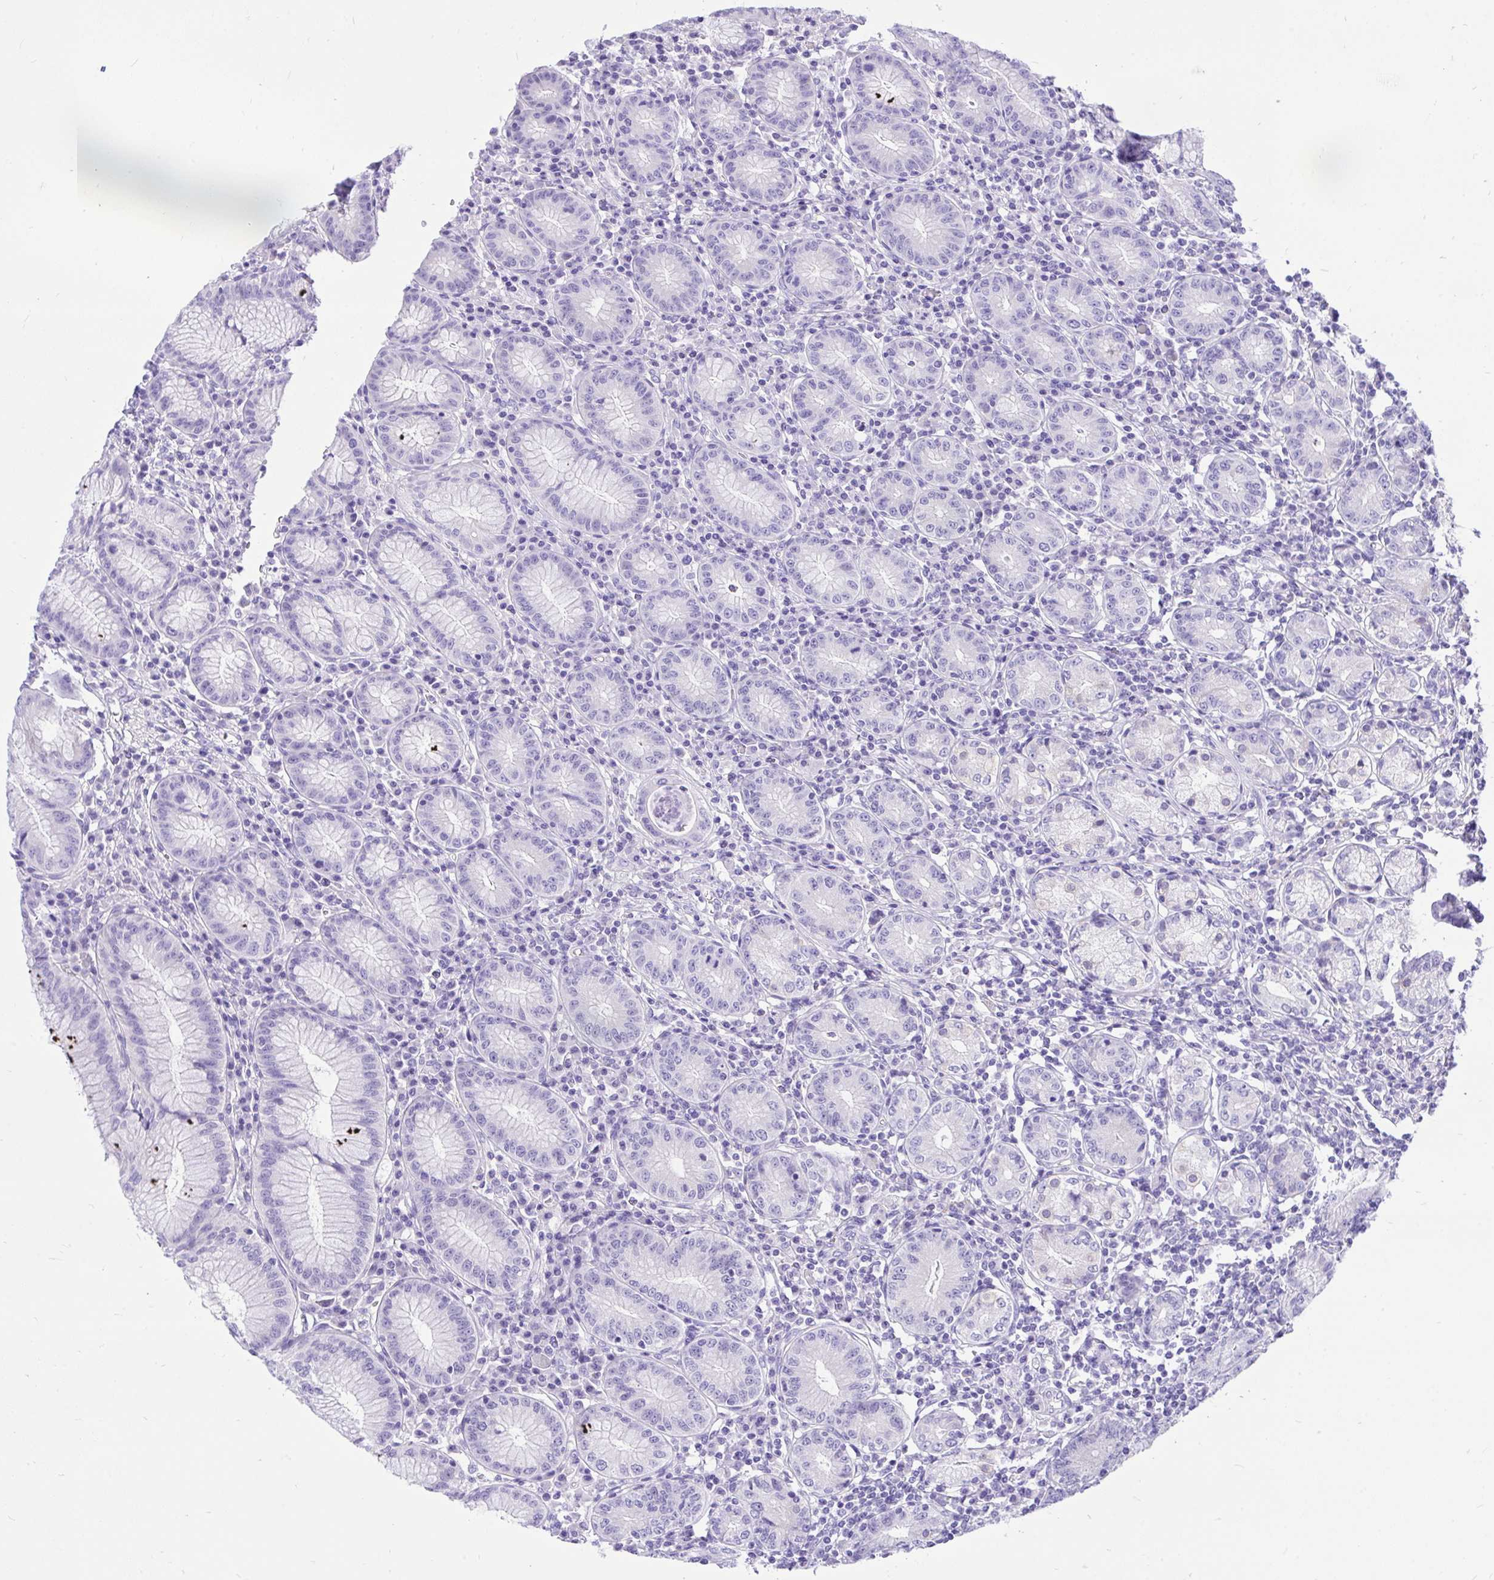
{"staining": {"intensity": "negative", "quantity": "none", "location": "none"}, "tissue": "stomach", "cell_type": "Glandular cells", "image_type": "normal", "snomed": [{"axis": "morphology", "description": "Normal tissue, NOS"}, {"axis": "topography", "description": "Stomach"}], "caption": "DAB (3,3'-diaminobenzidine) immunohistochemical staining of benign stomach exhibits no significant staining in glandular cells.", "gene": "MON1A", "patient": {"sex": "male", "age": 55}}